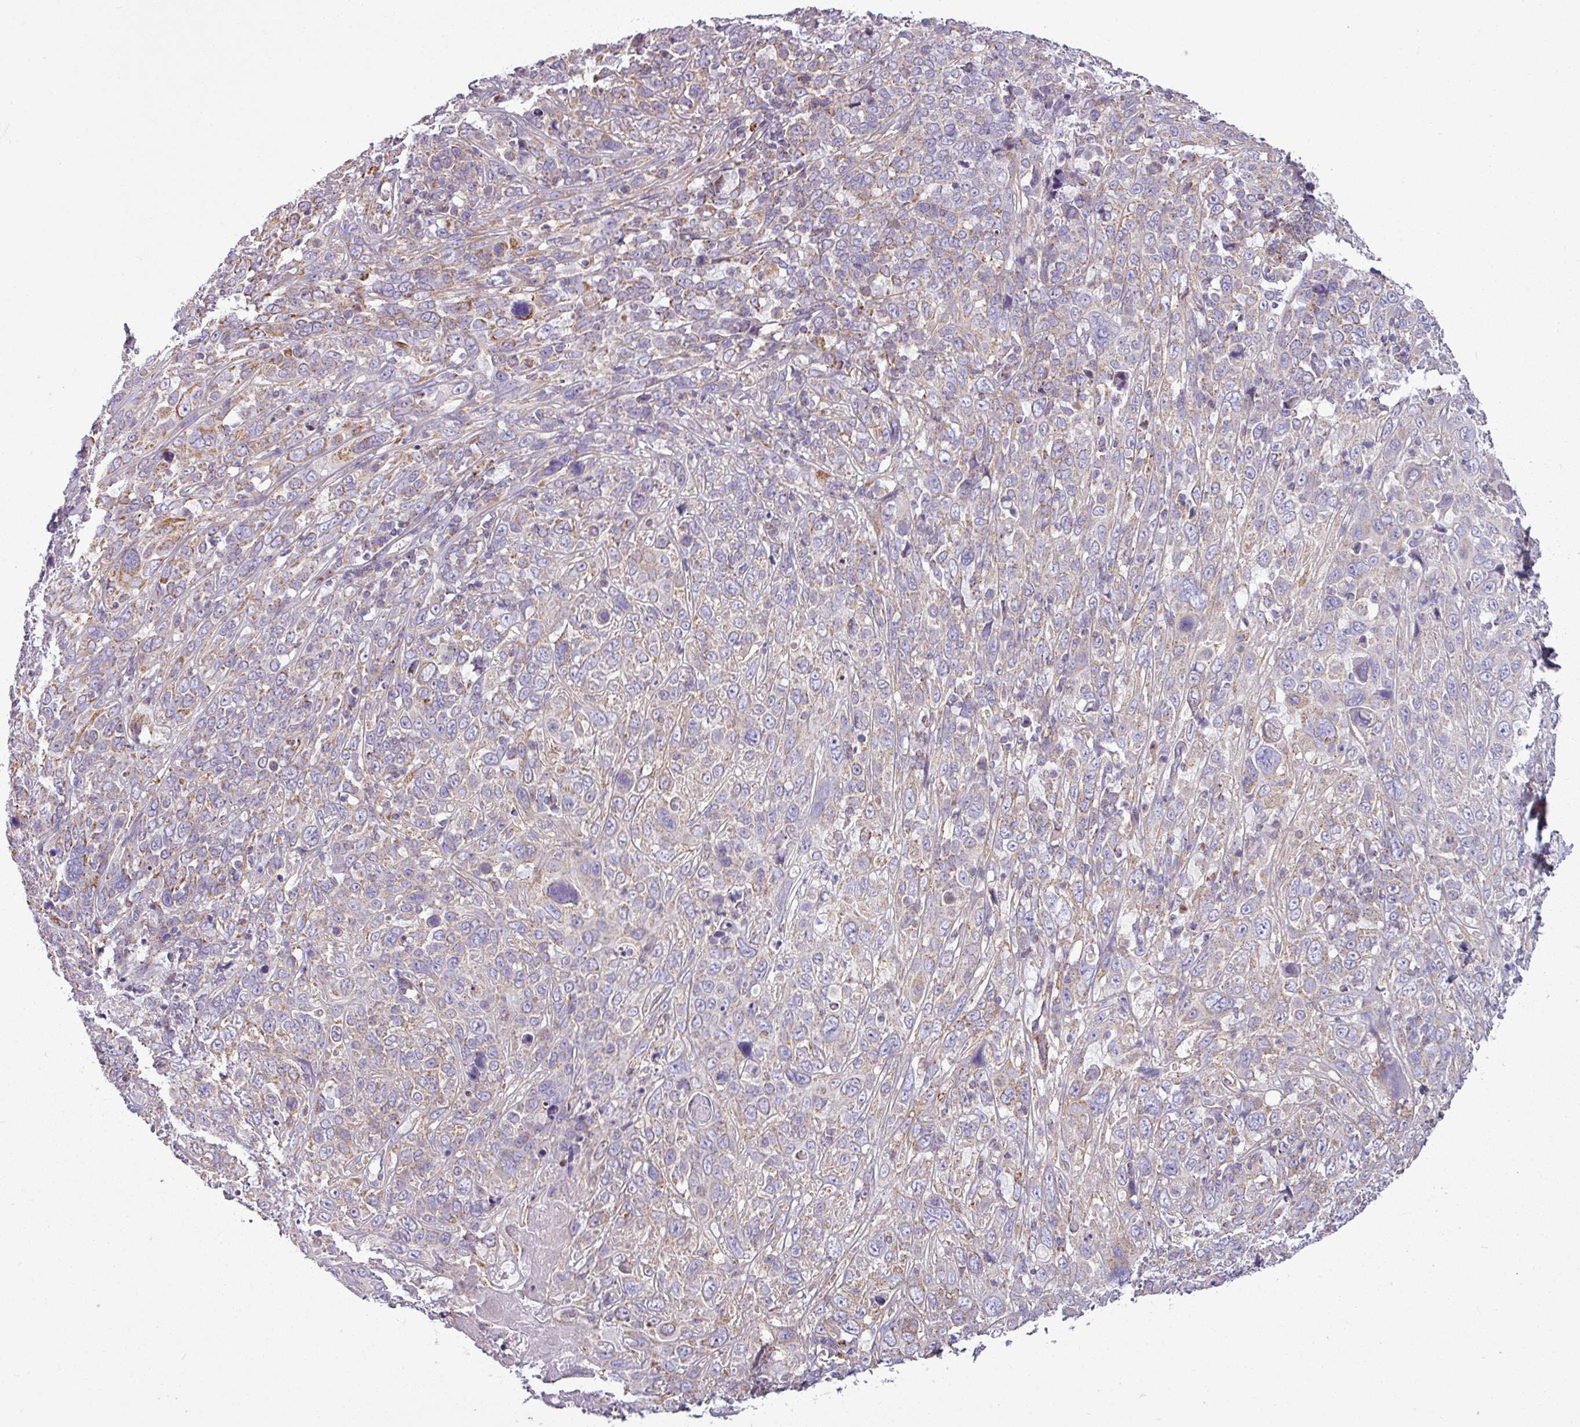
{"staining": {"intensity": "weak", "quantity": "25%-75%", "location": "cytoplasmic/membranous"}, "tissue": "cervical cancer", "cell_type": "Tumor cells", "image_type": "cancer", "snomed": [{"axis": "morphology", "description": "Squamous cell carcinoma, NOS"}, {"axis": "topography", "description": "Cervix"}], "caption": "Weak cytoplasmic/membranous positivity for a protein is present in about 25%-75% of tumor cells of squamous cell carcinoma (cervical) using immunohistochemistry (IHC).", "gene": "BTN2A2", "patient": {"sex": "female", "age": 46}}